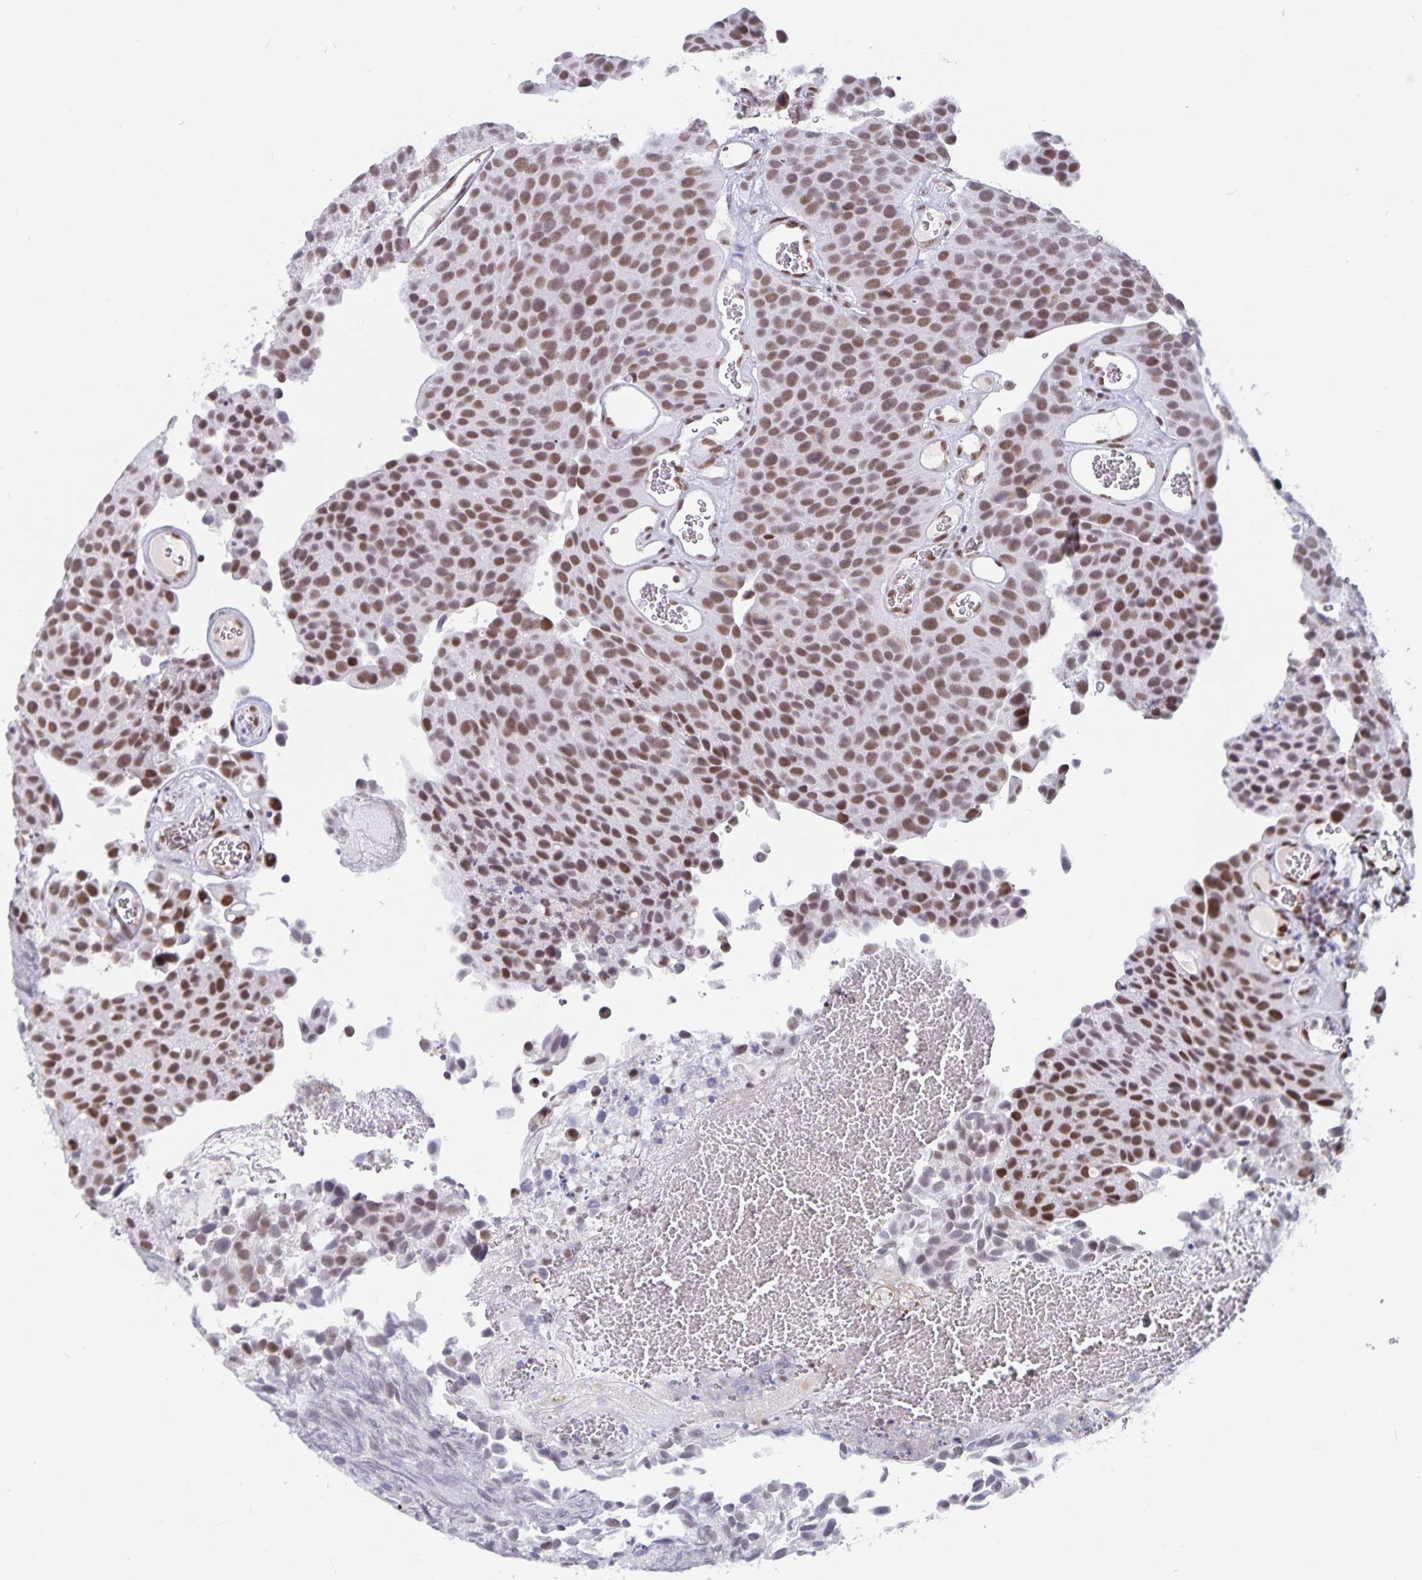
{"staining": {"intensity": "moderate", "quantity": ">75%", "location": "nuclear"}, "tissue": "urothelial cancer", "cell_type": "Tumor cells", "image_type": "cancer", "snomed": [{"axis": "morphology", "description": "Urothelial carcinoma, Low grade"}, {"axis": "topography", "description": "Urinary bladder"}], "caption": "A histopathology image of human low-grade urothelial carcinoma stained for a protein reveals moderate nuclear brown staining in tumor cells.", "gene": "PBX2", "patient": {"sex": "female", "age": 69}}